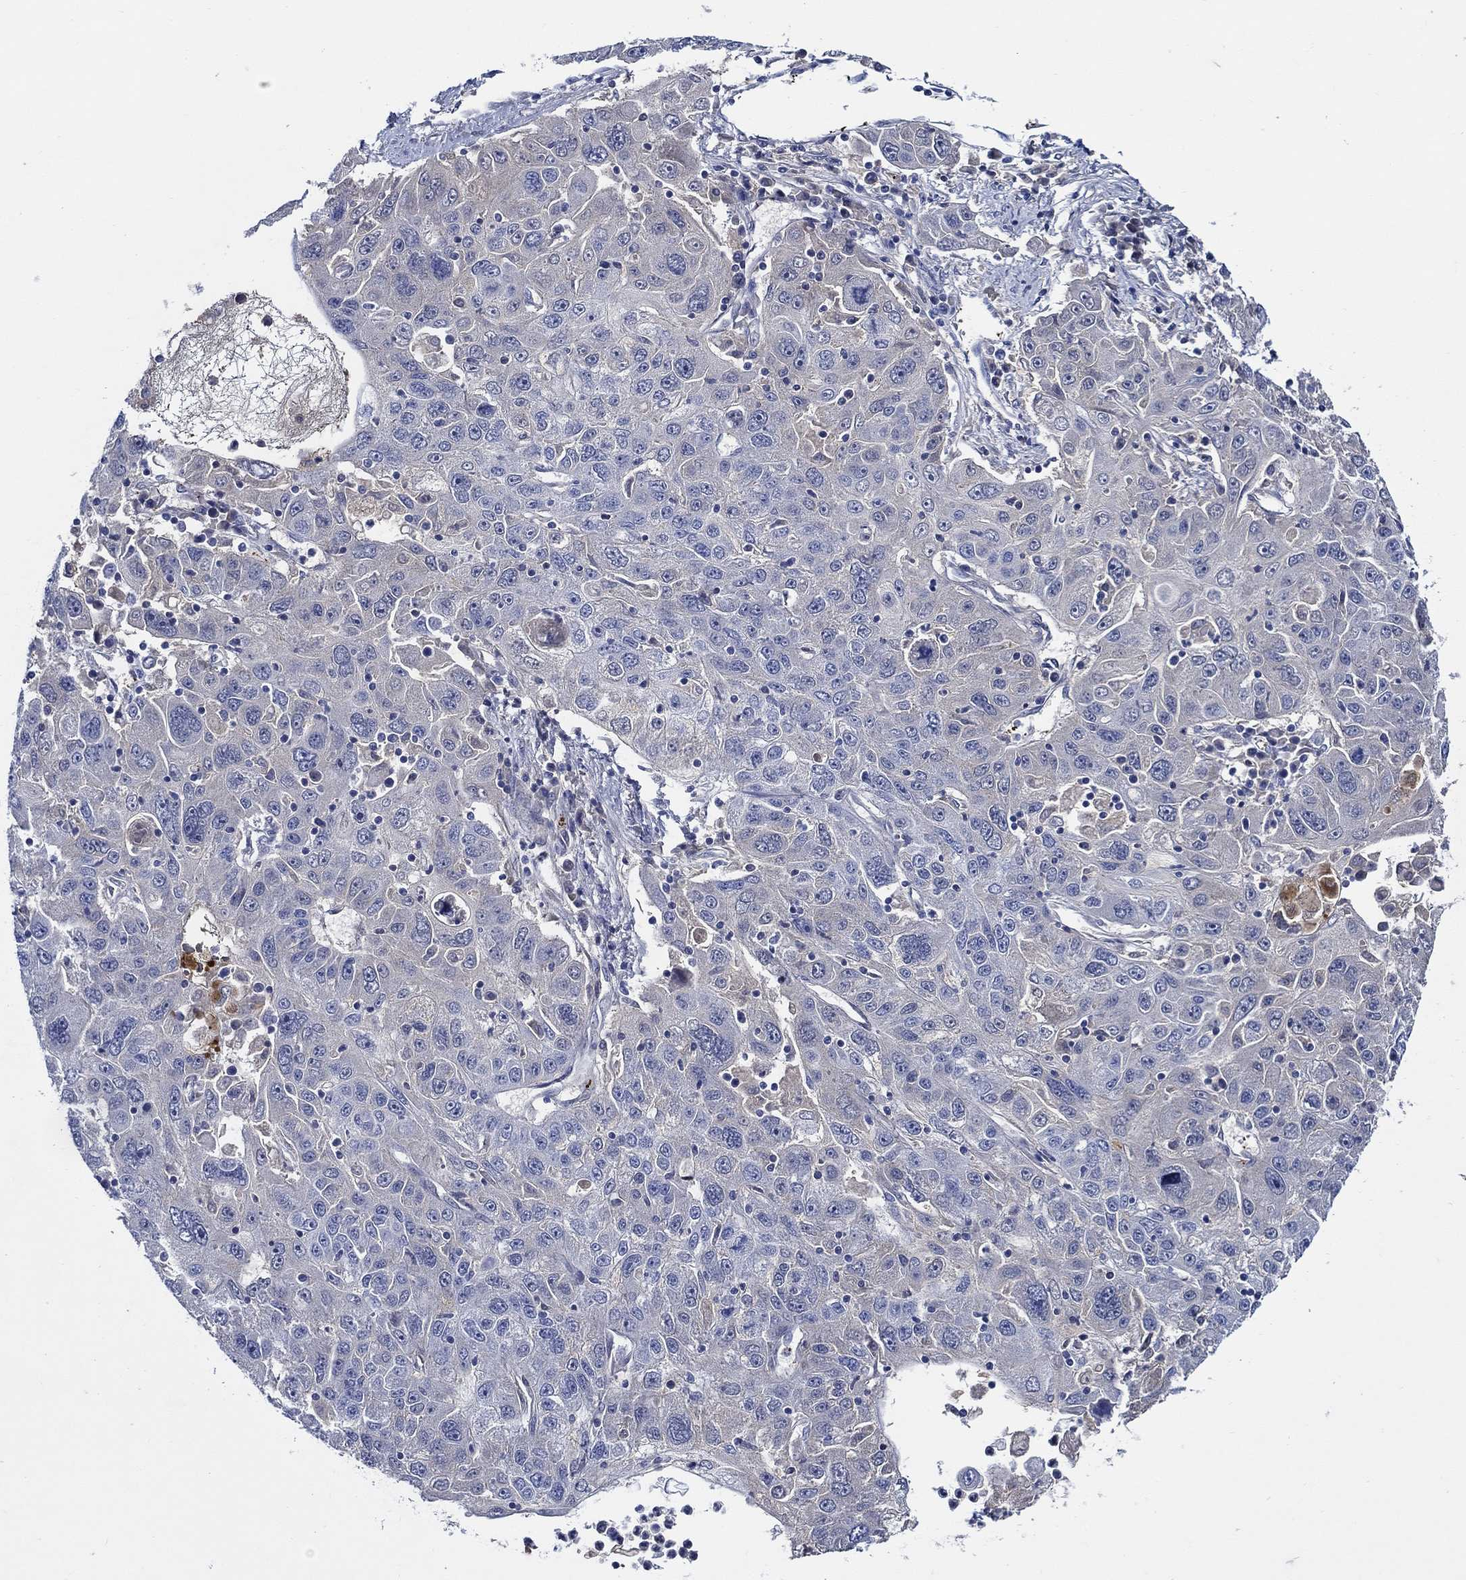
{"staining": {"intensity": "negative", "quantity": "none", "location": "none"}, "tissue": "stomach cancer", "cell_type": "Tumor cells", "image_type": "cancer", "snomed": [{"axis": "morphology", "description": "Adenocarcinoma, NOS"}, {"axis": "topography", "description": "Stomach"}], "caption": "High magnification brightfield microscopy of stomach cancer stained with DAB (brown) and counterstained with hematoxylin (blue): tumor cells show no significant positivity.", "gene": "ALOX12", "patient": {"sex": "male", "age": 56}}